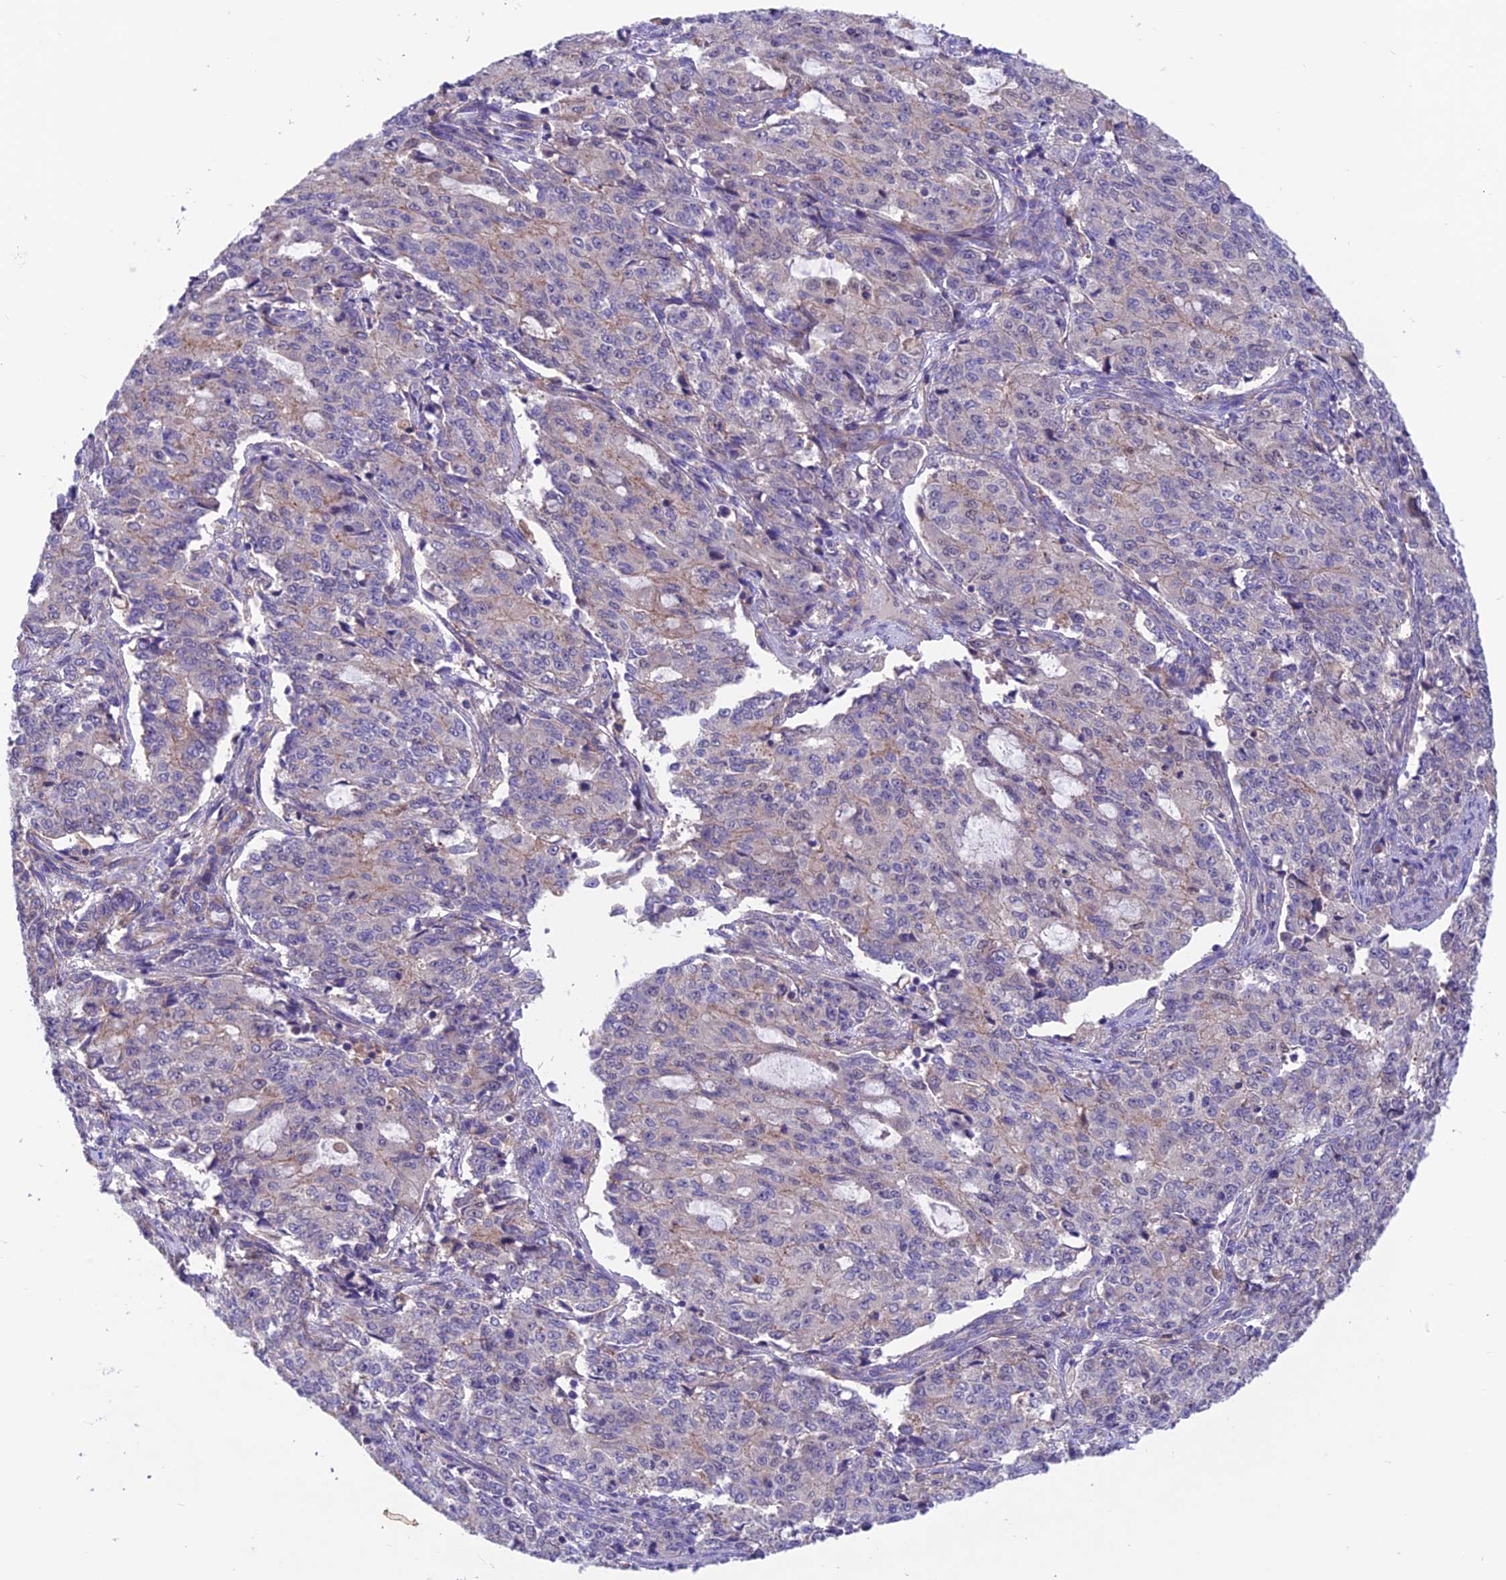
{"staining": {"intensity": "negative", "quantity": "none", "location": "none"}, "tissue": "endometrial cancer", "cell_type": "Tumor cells", "image_type": "cancer", "snomed": [{"axis": "morphology", "description": "Adenocarcinoma, NOS"}, {"axis": "topography", "description": "Endometrium"}], "caption": "Tumor cells show no significant protein positivity in endometrial adenocarcinoma.", "gene": "VPS16", "patient": {"sex": "female", "age": 50}}